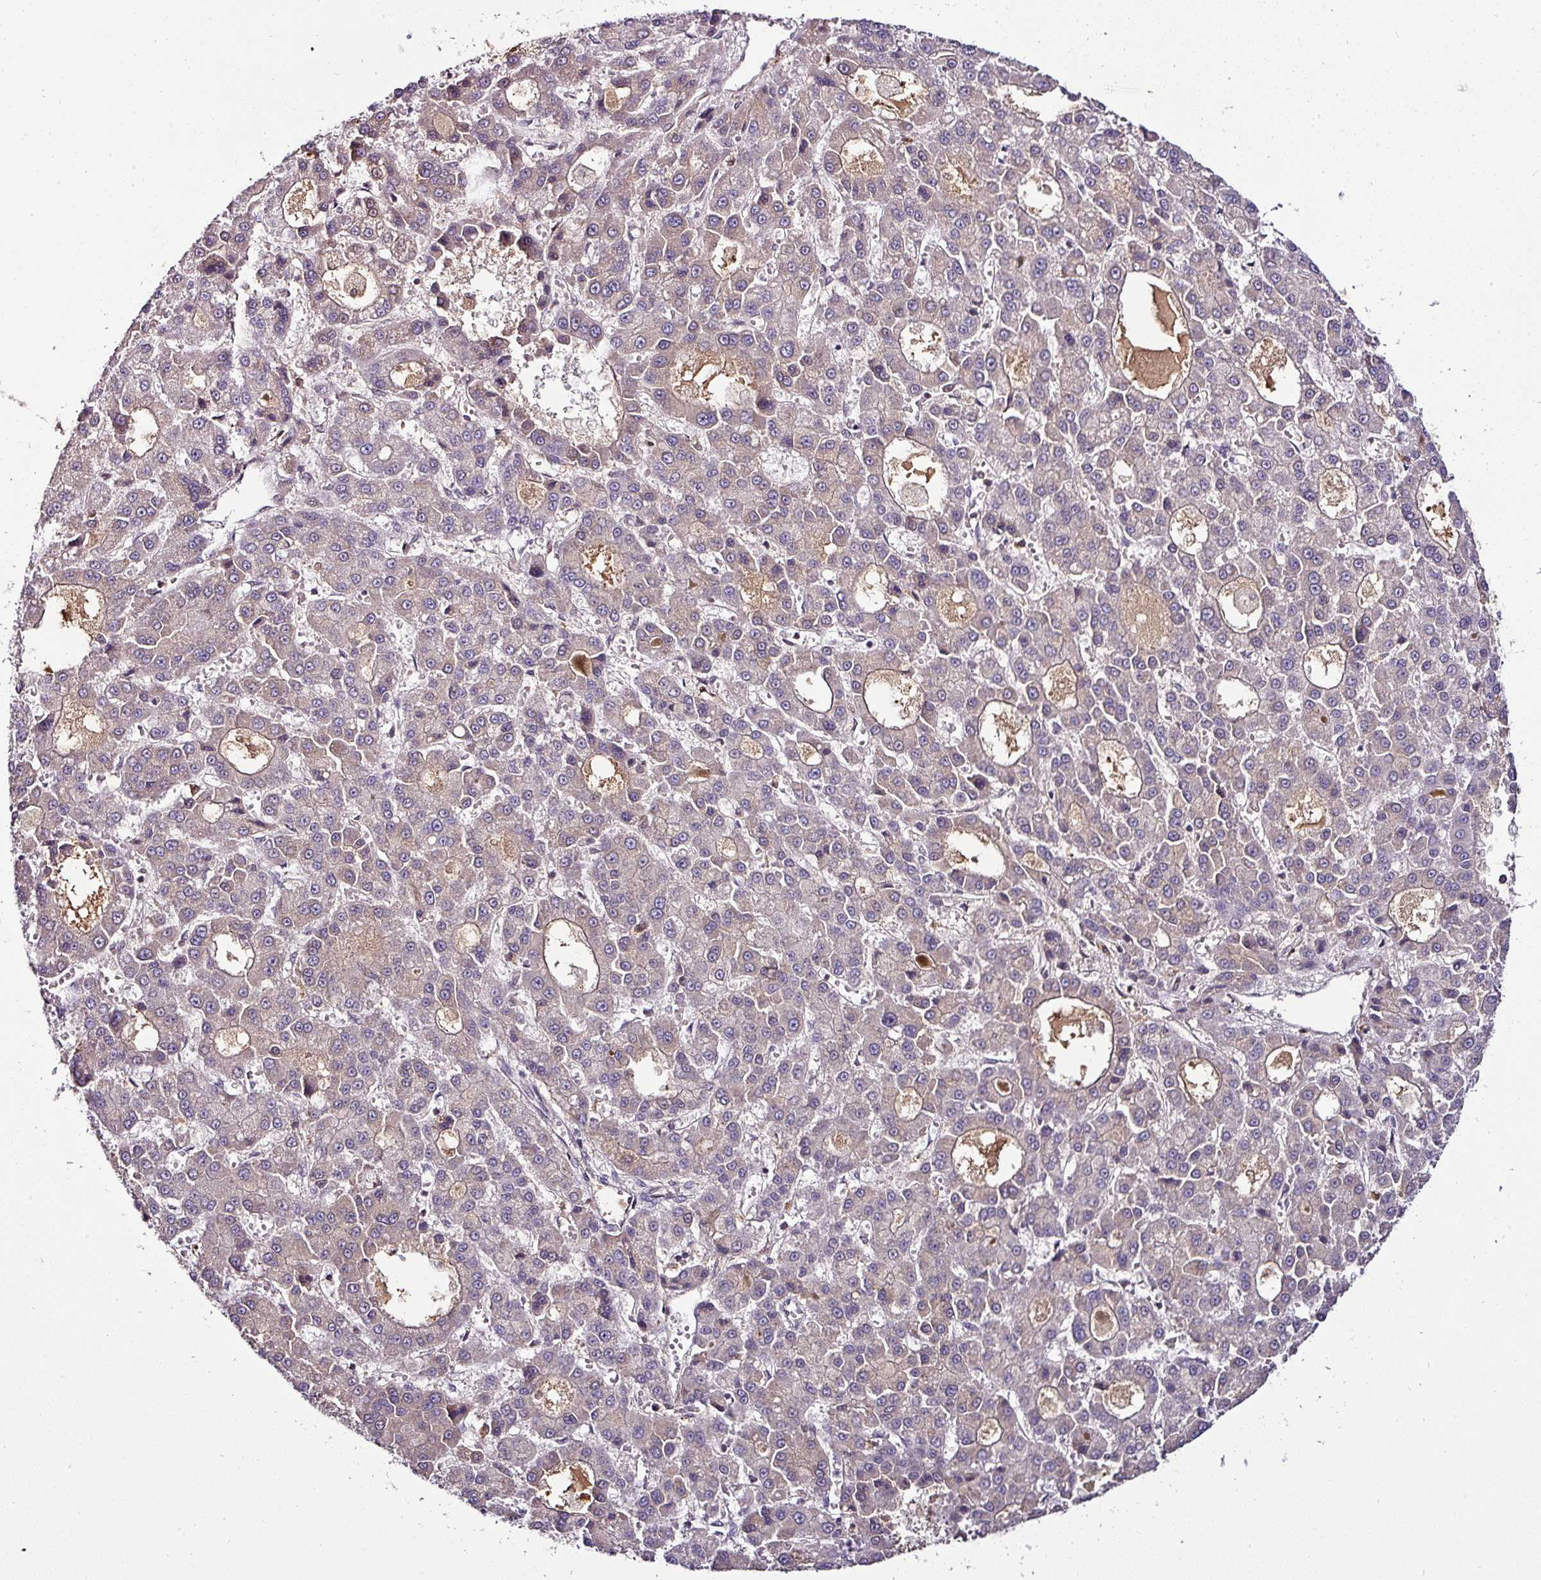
{"staining": {"intensity": "weak", "quantity": "<25%", "location": "cytoplasmic/membranous"}, "tissue": "liver cancer", "cell_type": "Tumor cells", "image_type": "cancer", "snomed": [{"axis": "morphology", "description": "Carcinoma, Hepatocellular, NOS"}, {"axis": "topography", "description": "Liver"}], "caption": "Protein analysis of hepatocellular carcinoma (liver) reveals no significant positivity in tumor cells. The staining is performed using DAB (3,3'-diaminobenzidine) brown chromogen with nuclei counter-stained in using hematoxylin.", "gene": "KLF16", "patient": {"sex": "male", "age": 70}}